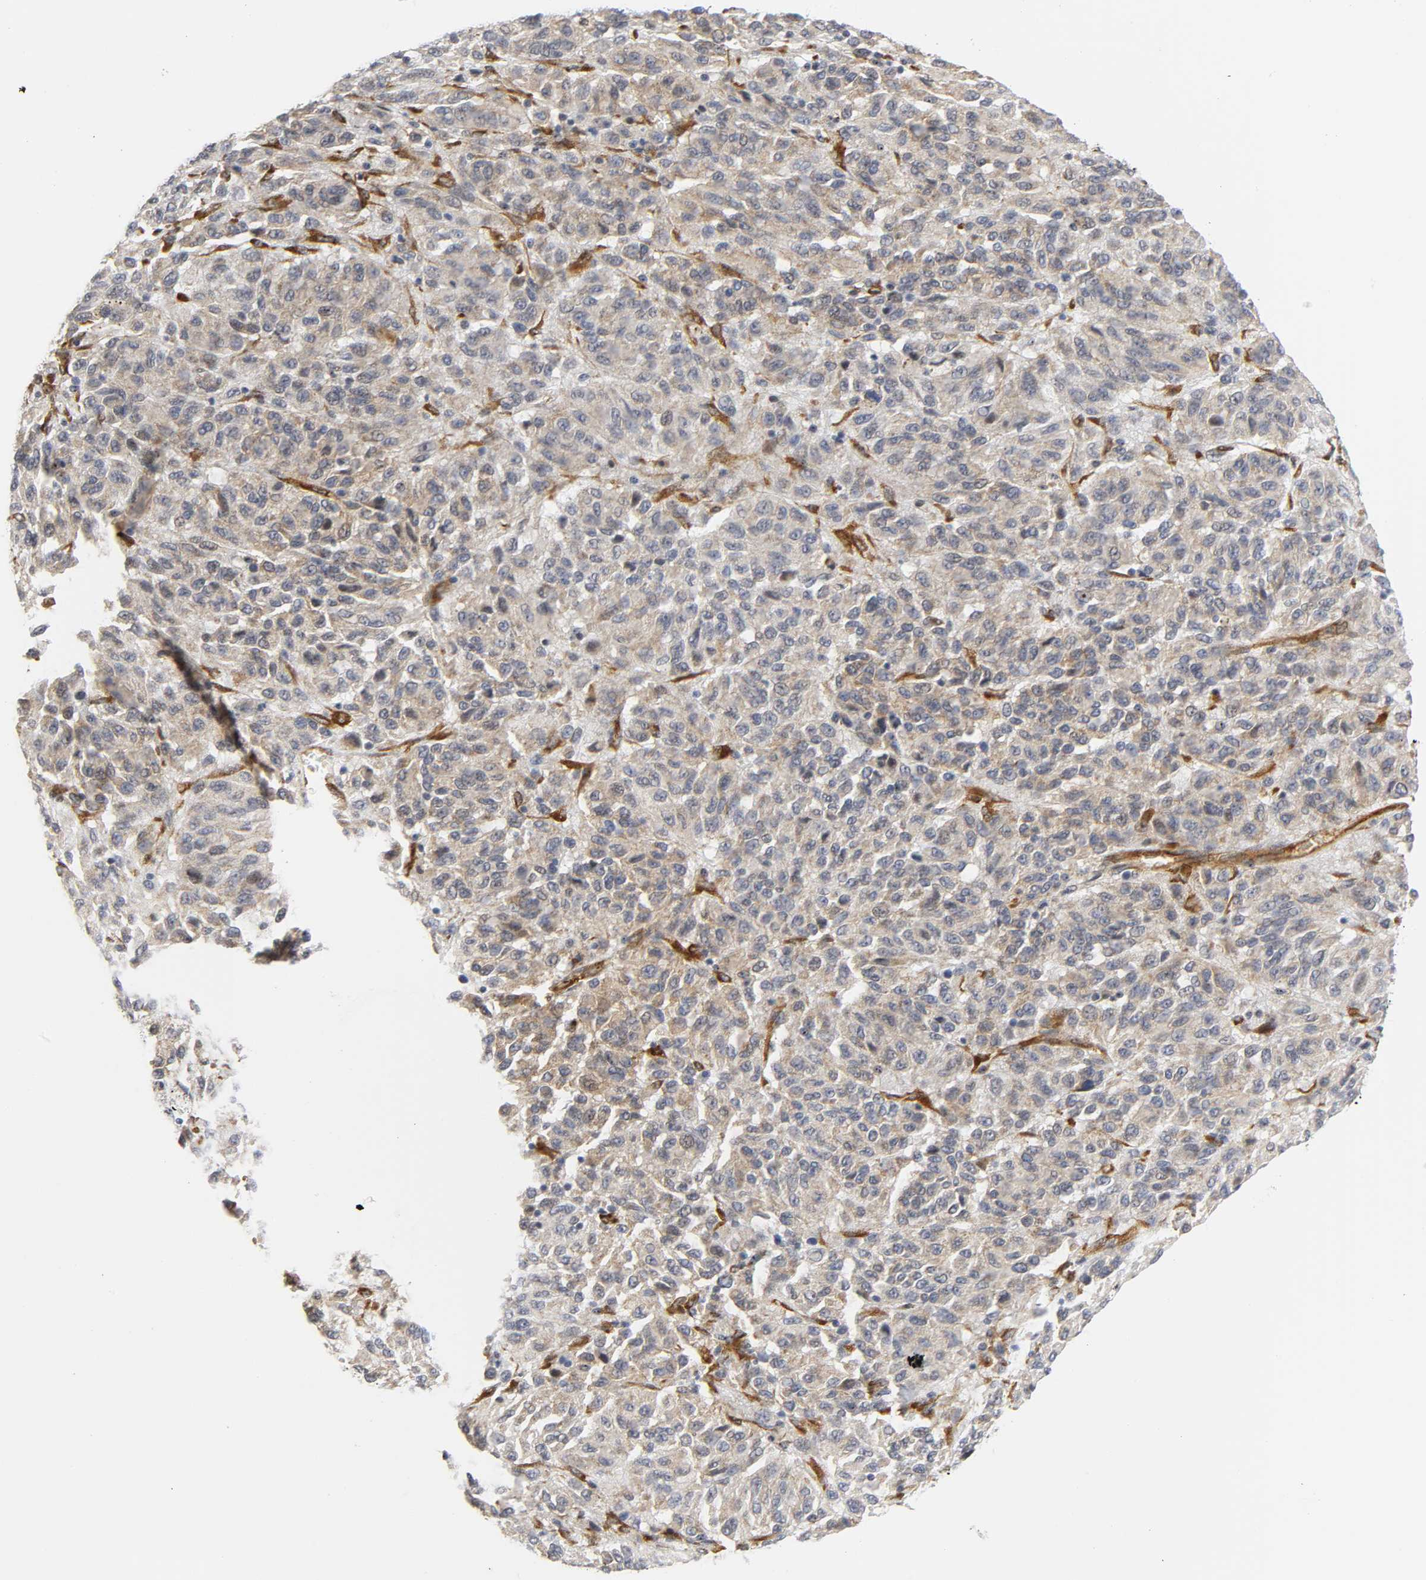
{"staining": {"intensity": "weak", "quantity": ">75%", "location": "cytoplasmic/membranous"}, "tissue": "melanoma", "cell_type": "Tumor cells", "image_type": "cancer", "snomed": [{"axis": "morphology", "description": "Malignant melanoma, Metastatic site"}, {"axis": "topography", "description": "Lung"}], "caption": "A brown stain labels weak cytoplasmic/membranous staining of a protein in human malignant melanoma (metastatic site) tumor cells. Immunohistochemistry (ihc) stains the protein in brown and the nuclei are stained blue.", "gene": "DOCK1", "patient": {"sex": "male", "age": 64}}